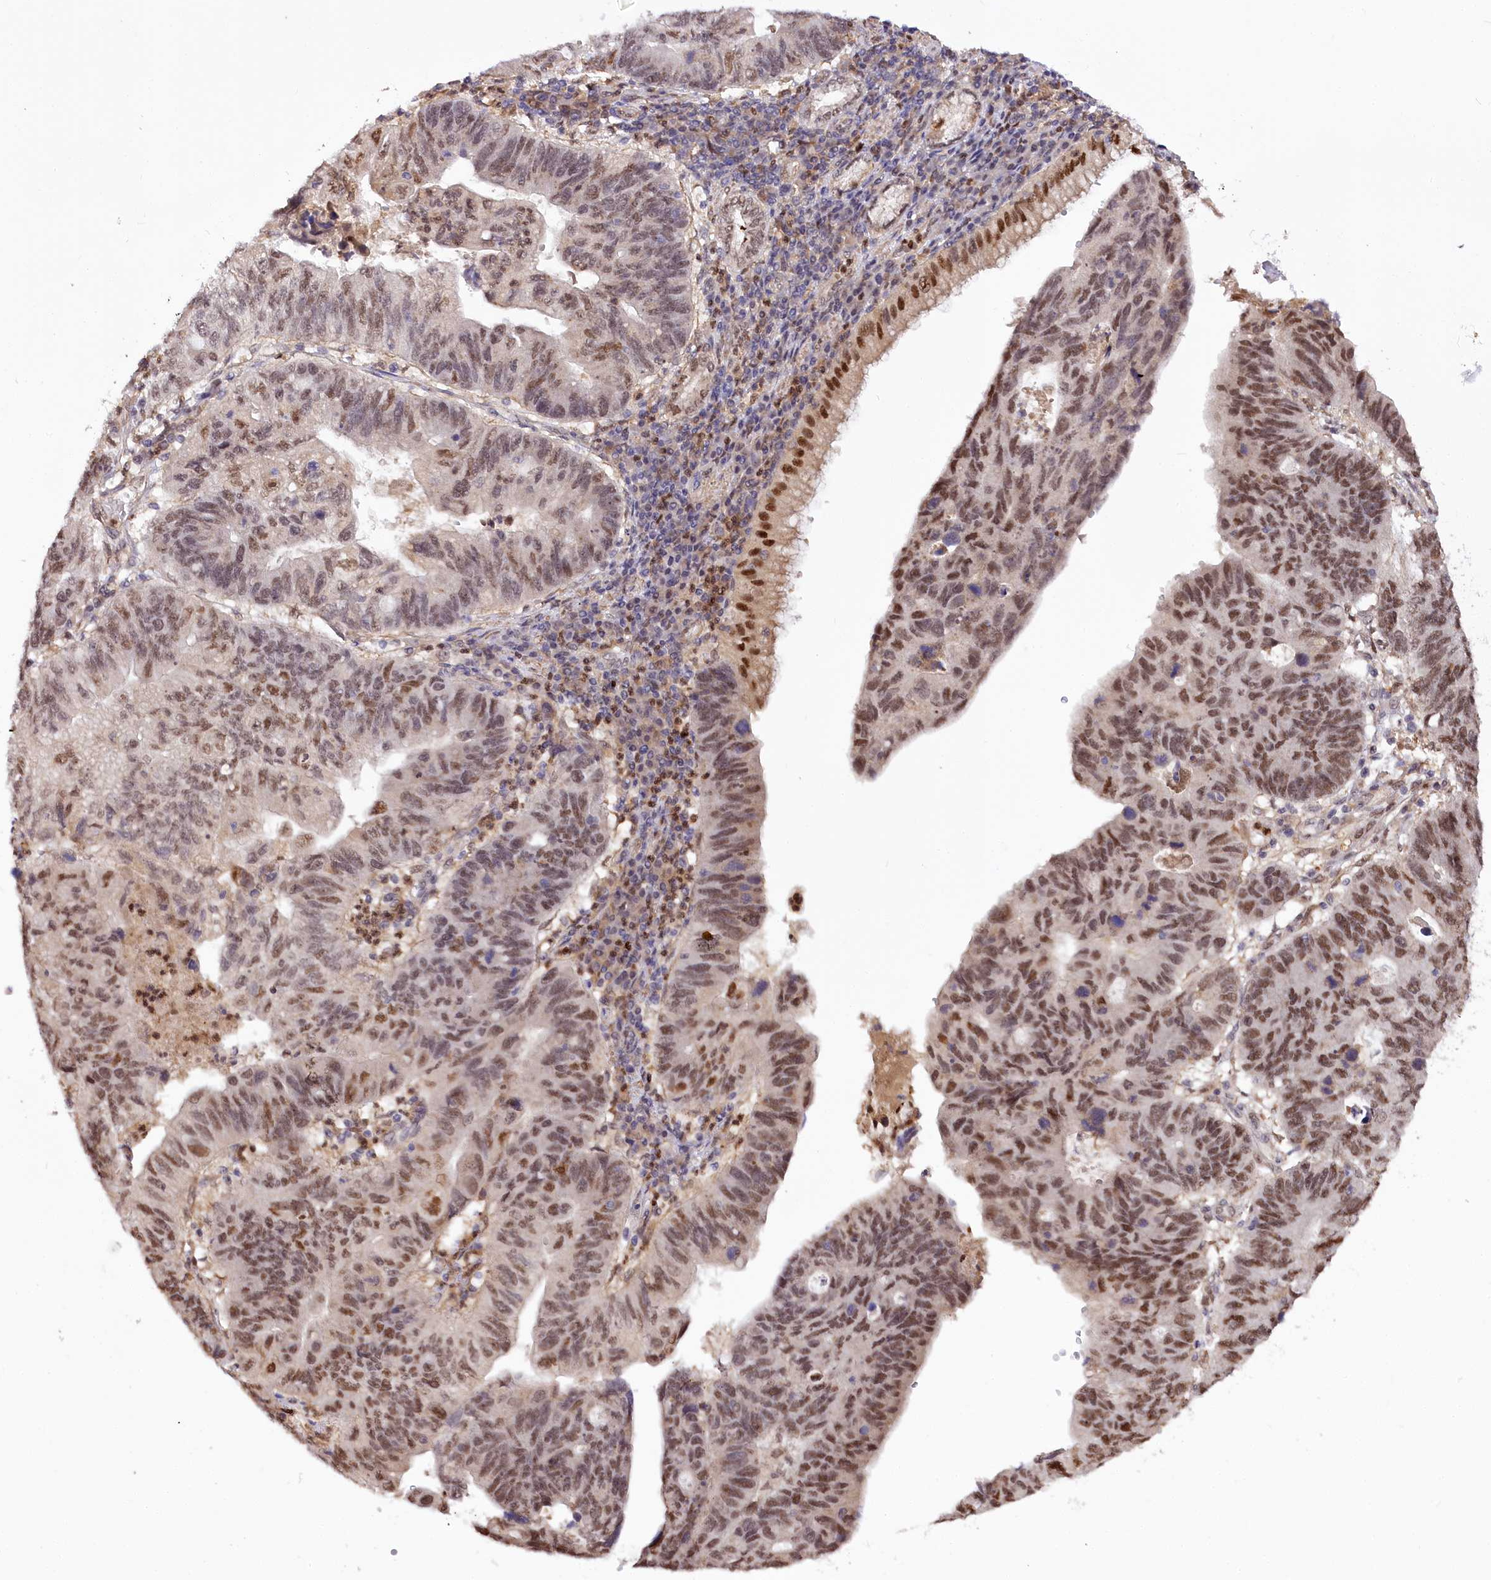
{"staining": {"intensity": "moderate", "quantity": ">75%", "location": "nuclear"}, "tissue": "stomach cancer", "cell_type": "Tumor cells", "image_type": "cancer", "snomed": [{"axis": "morphology", "description": "Adenocarcinoma, NOS"}, {"axis": "topography", "description": "Stomach"}], "caption": "This is a photomicrograph of immunohistochemistry (IHC) staining of stomach cancer (adenocarcinoma), which shows moderate expression in the nuclear of tumor cells.", "gene": "GNL3L", "patient": {"sex": "male", "age": 59}}